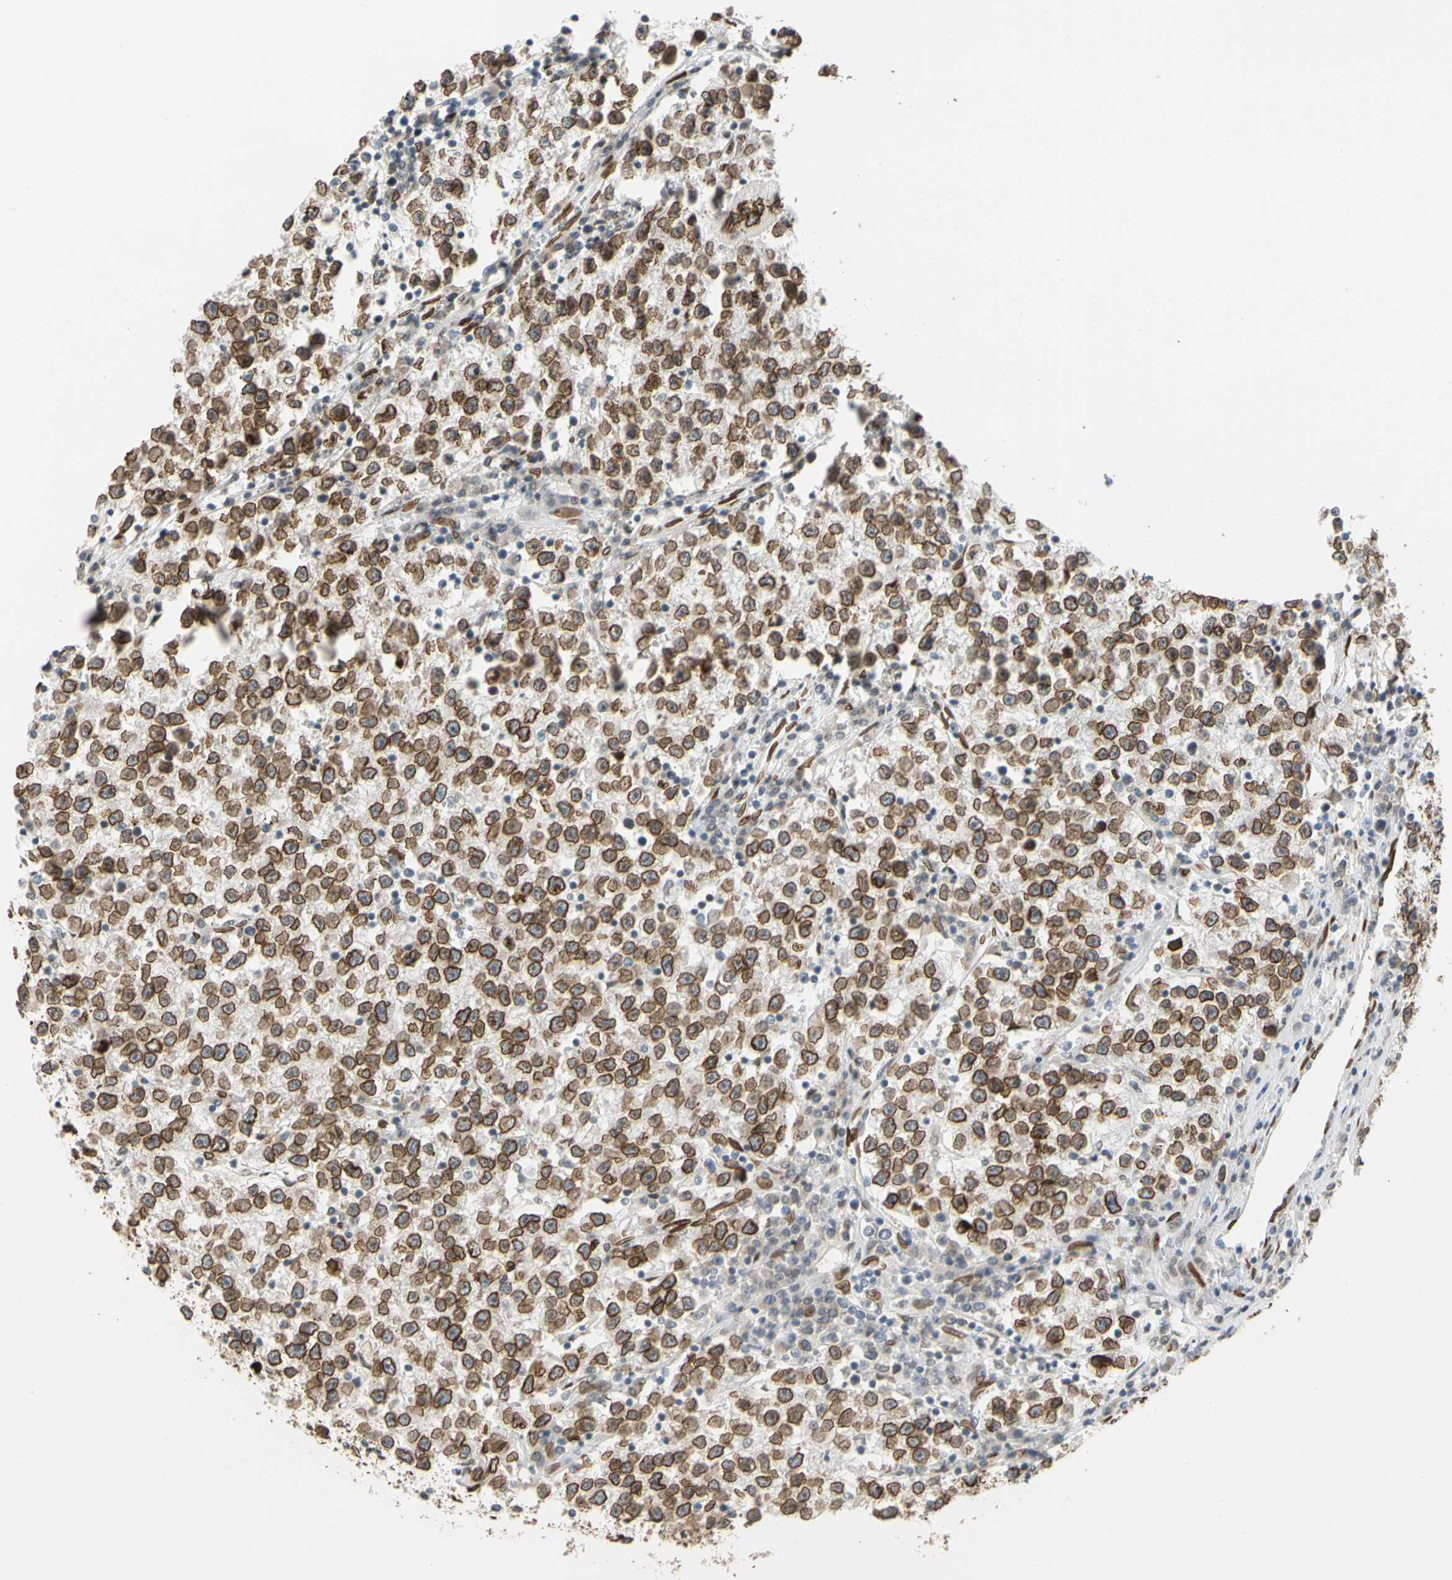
{"staining": {"intensity": "strong", "quantity": ">75%", "location": "cytoplasmic/membranous,nuclear"}, "tissue": "testis cancer", "cell_type": "Tumor cells", "image_type": "cancer", "snomed": [{"axis": "morphology", "description": "Seminoma, NOS"}, {"axis": "topography", "description": "Testis"}], "caption": "This photomicrograph exhibits IHC staining of human testis cancer (seminoma), with high strong cytoplasmic/membranous and nuclear positivity in about >75% of tumor cells.", "gene": "SUN1", "patient": {"sex": "male", "age": 22}}